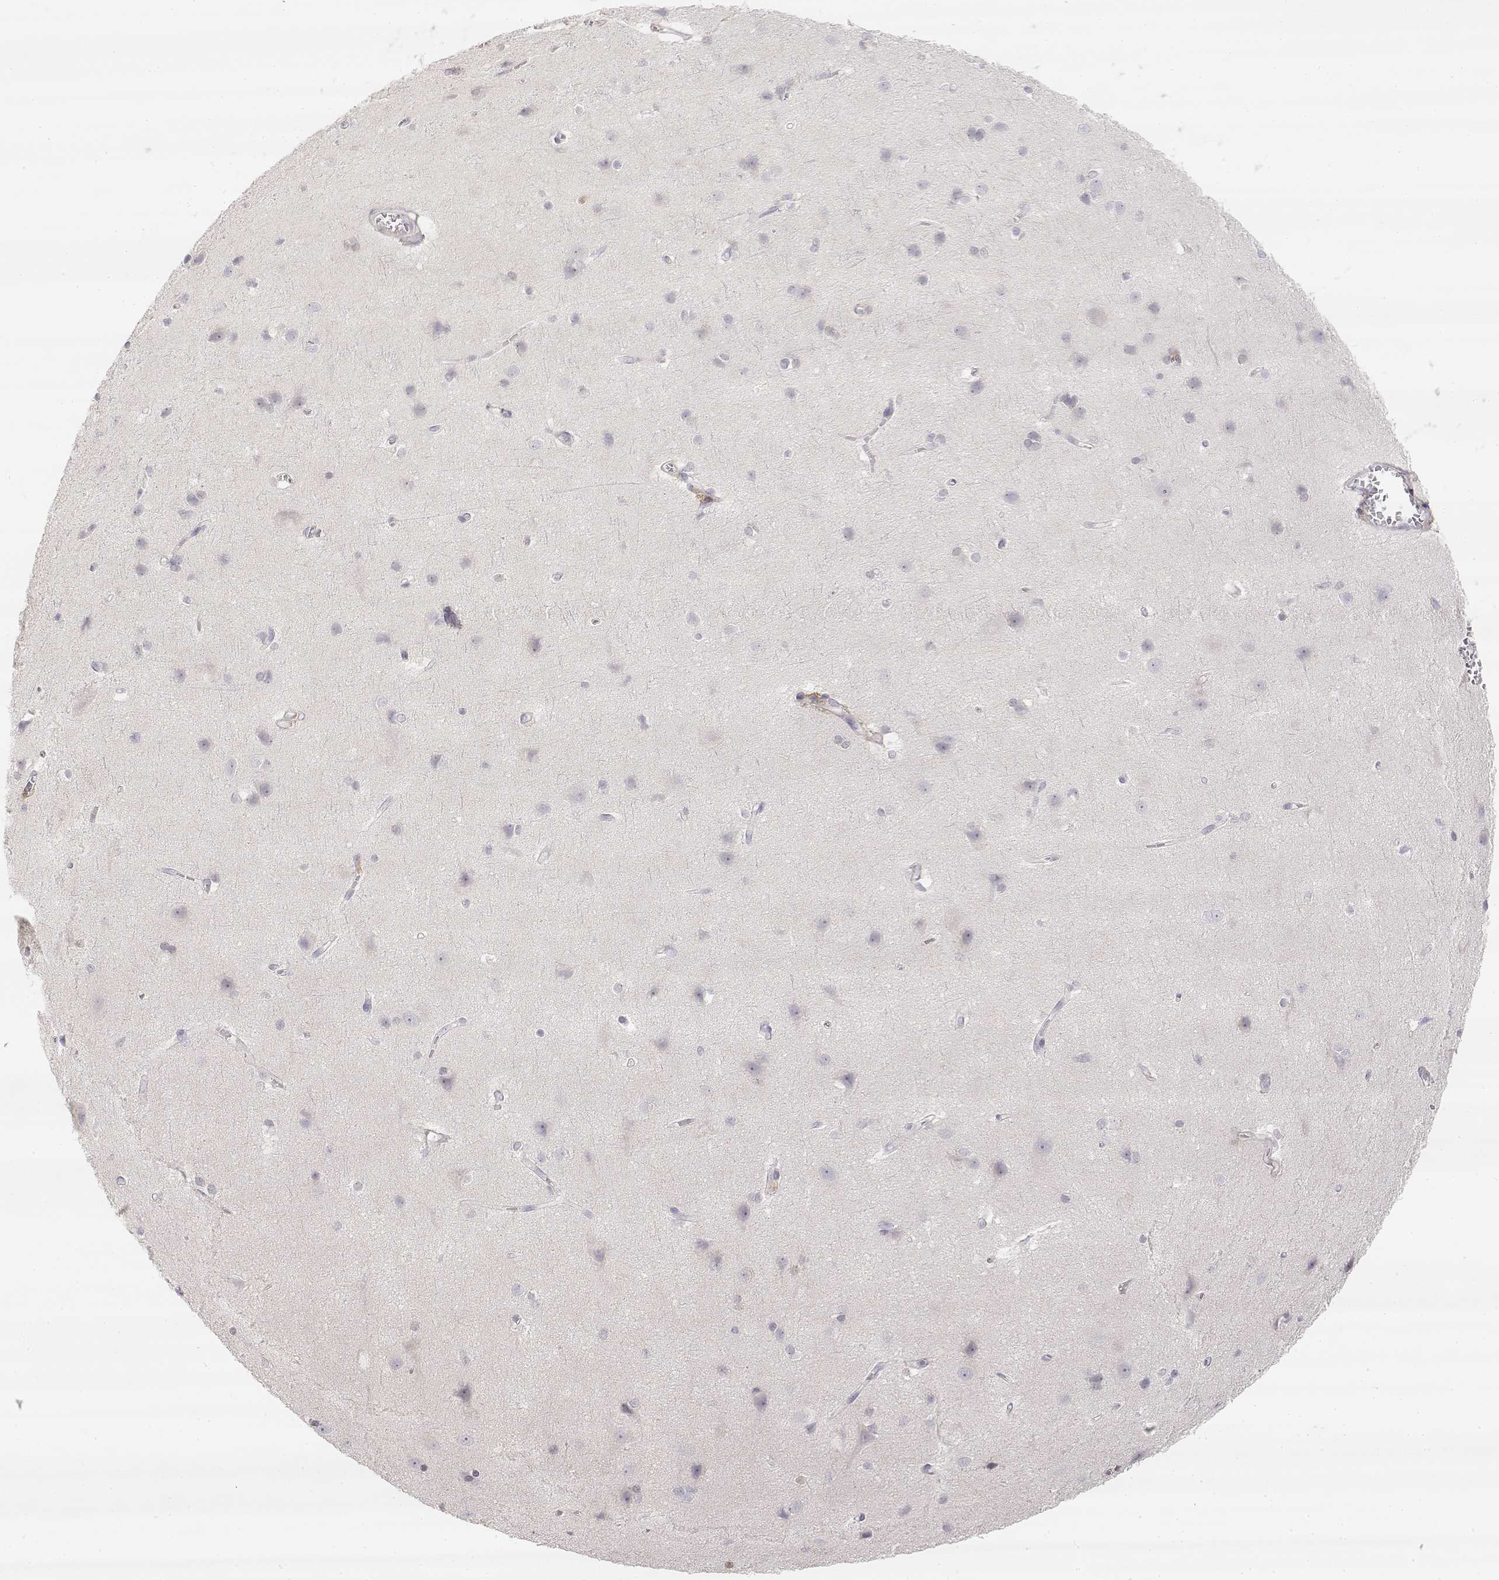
{"staining": {"intensity": "negative", "quantity": "none", "location": "none"}, "tissue": "cerebral cortex", "cell_type": "Endothelial cells", "image_type": "normal", "snomed": [{"axis": "morphology", "description": "Normal tissue, NOS"}, {"axis": "topography", "description": "Cerebral cortex"}], "caption": "This is an IHC photomicrograph of normal human cerebral cortex. There is no positivity in endothelial cells.", "gene": "GLIPR1L2", "patient": {"sex": "male", "age": 37}}